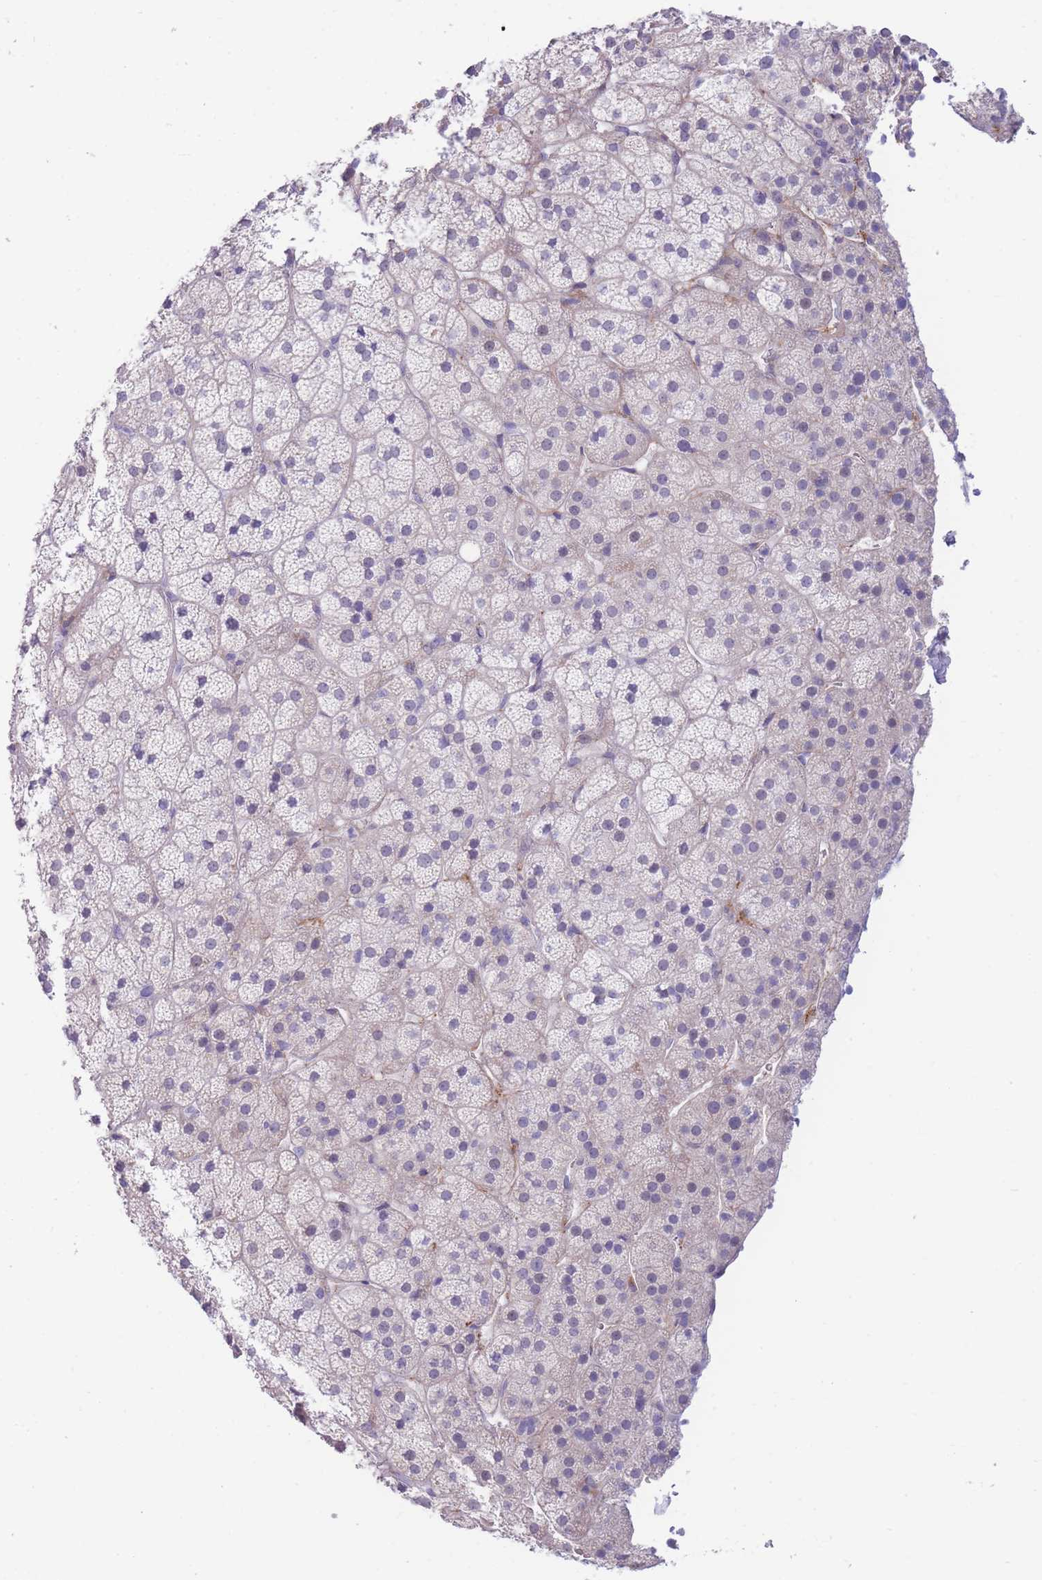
{"staining": {"intensity": "negative", "quantity": "none", "location": "none"}, "tissue": "adrenal gland", "cell_type": "Glandular cells", "image_type": "normal", "snomed": [{"axis": "morphology", "description": "Normal tissue, NOS"}, {"axis": "topography", "description": "Adrenal gland"}], "caption": "Immunohistochemistry of unremarkable adrenal gland displays no expression in glandular cells.", "gene": "DET1", "patient": {"sex": "female", "age": 70}}